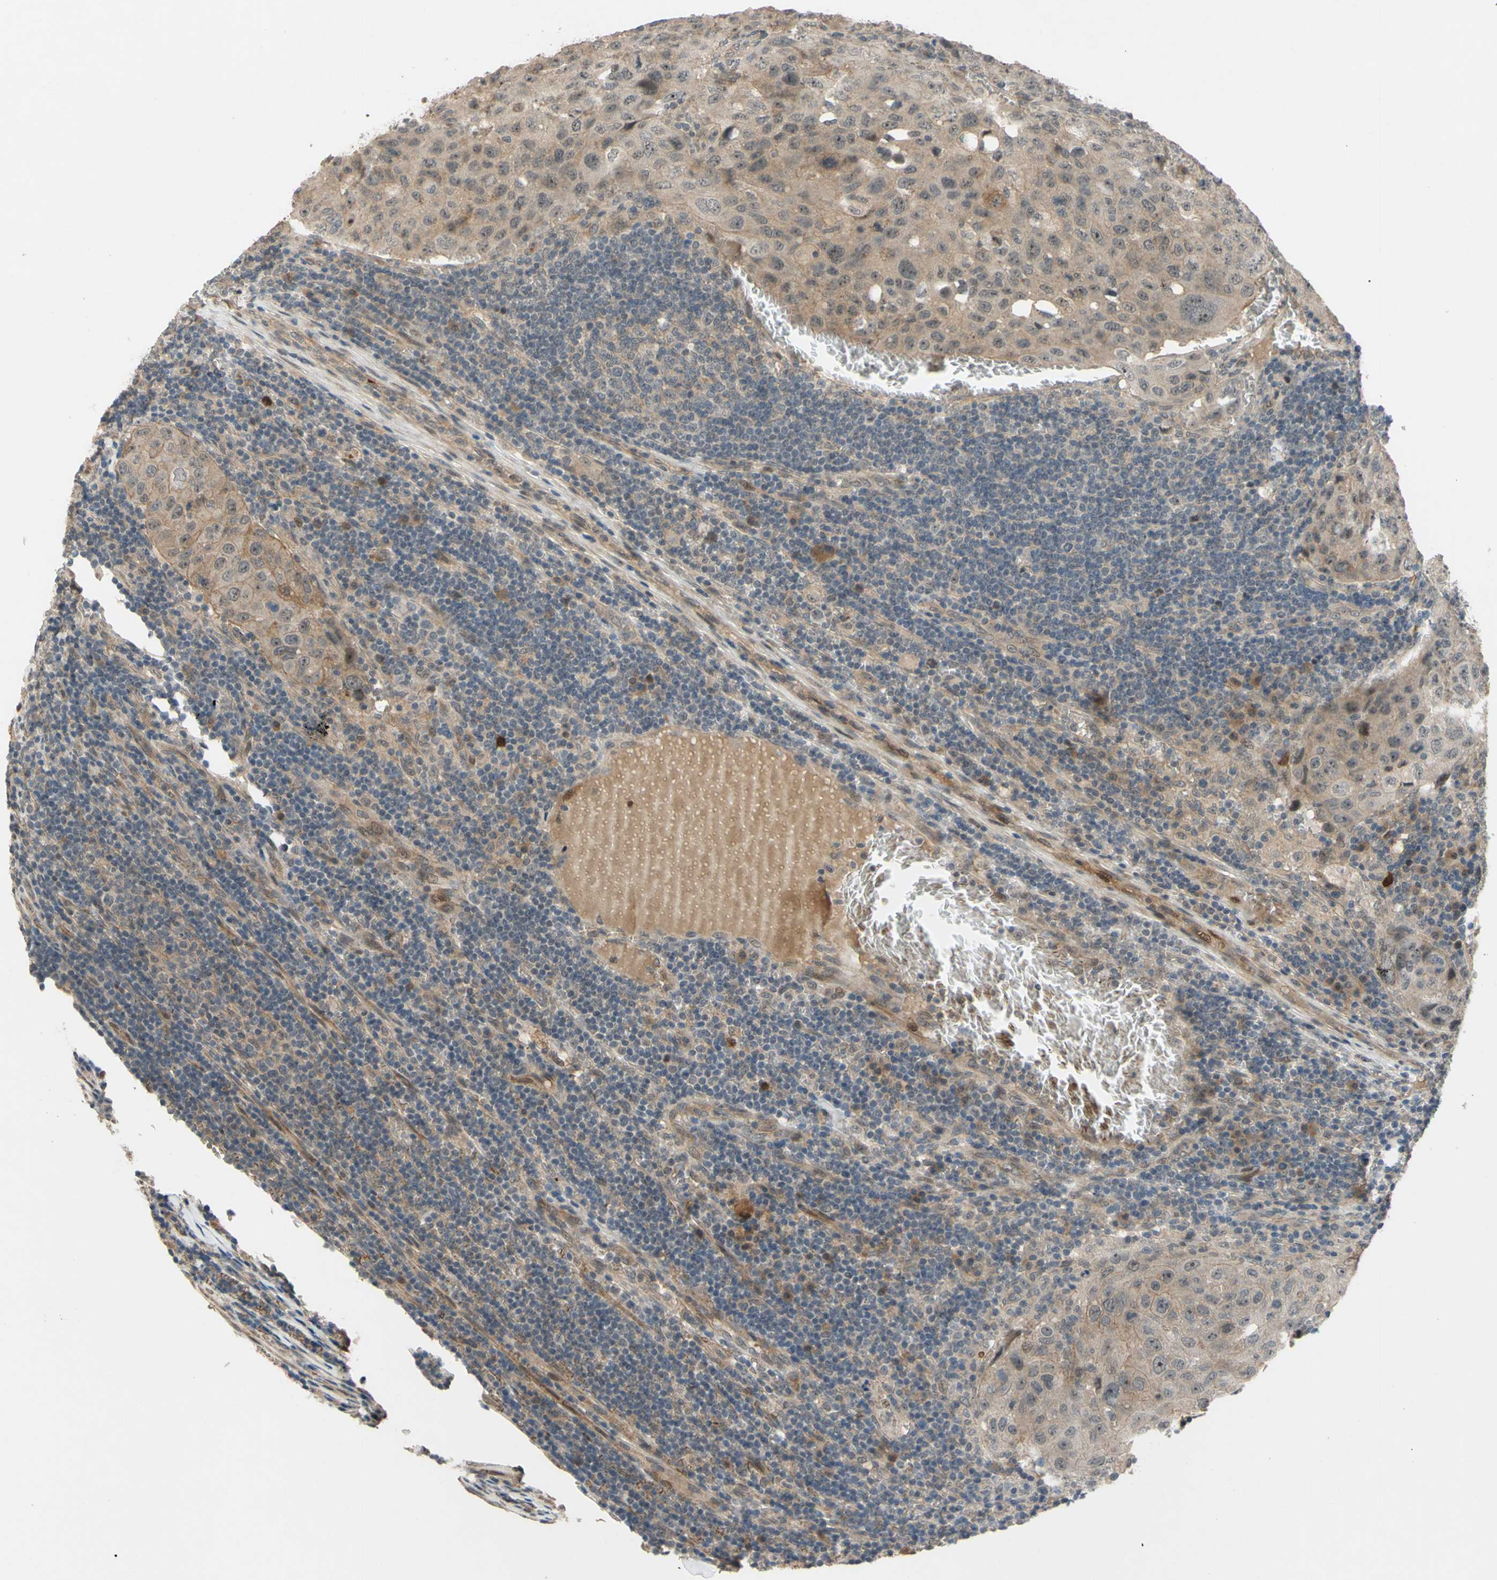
{"staining": {"intensity": "weak", "quantity": ">75%", "location": "cytoplasmic/membranous"}, "tissue": "urothelial cancer", "cell_type": "Tumor cells", "image_type": "cancer", "snomed": [{"axis": "morphology", "description": "Urothelial carcinoma, High grade"}, {"axis": "topography", "description": "Lymph node"}, {"axis": "topography", "description": "Urinary bladder"}], "caption": "A low amount of weak cytoplasmic/membranous expression is seen in approximately >75% of tumor cells in urothelial carcinoma (high-grade) tissue.", "gene": "ALK", "patient": {"sex": "male", "age": 51}}